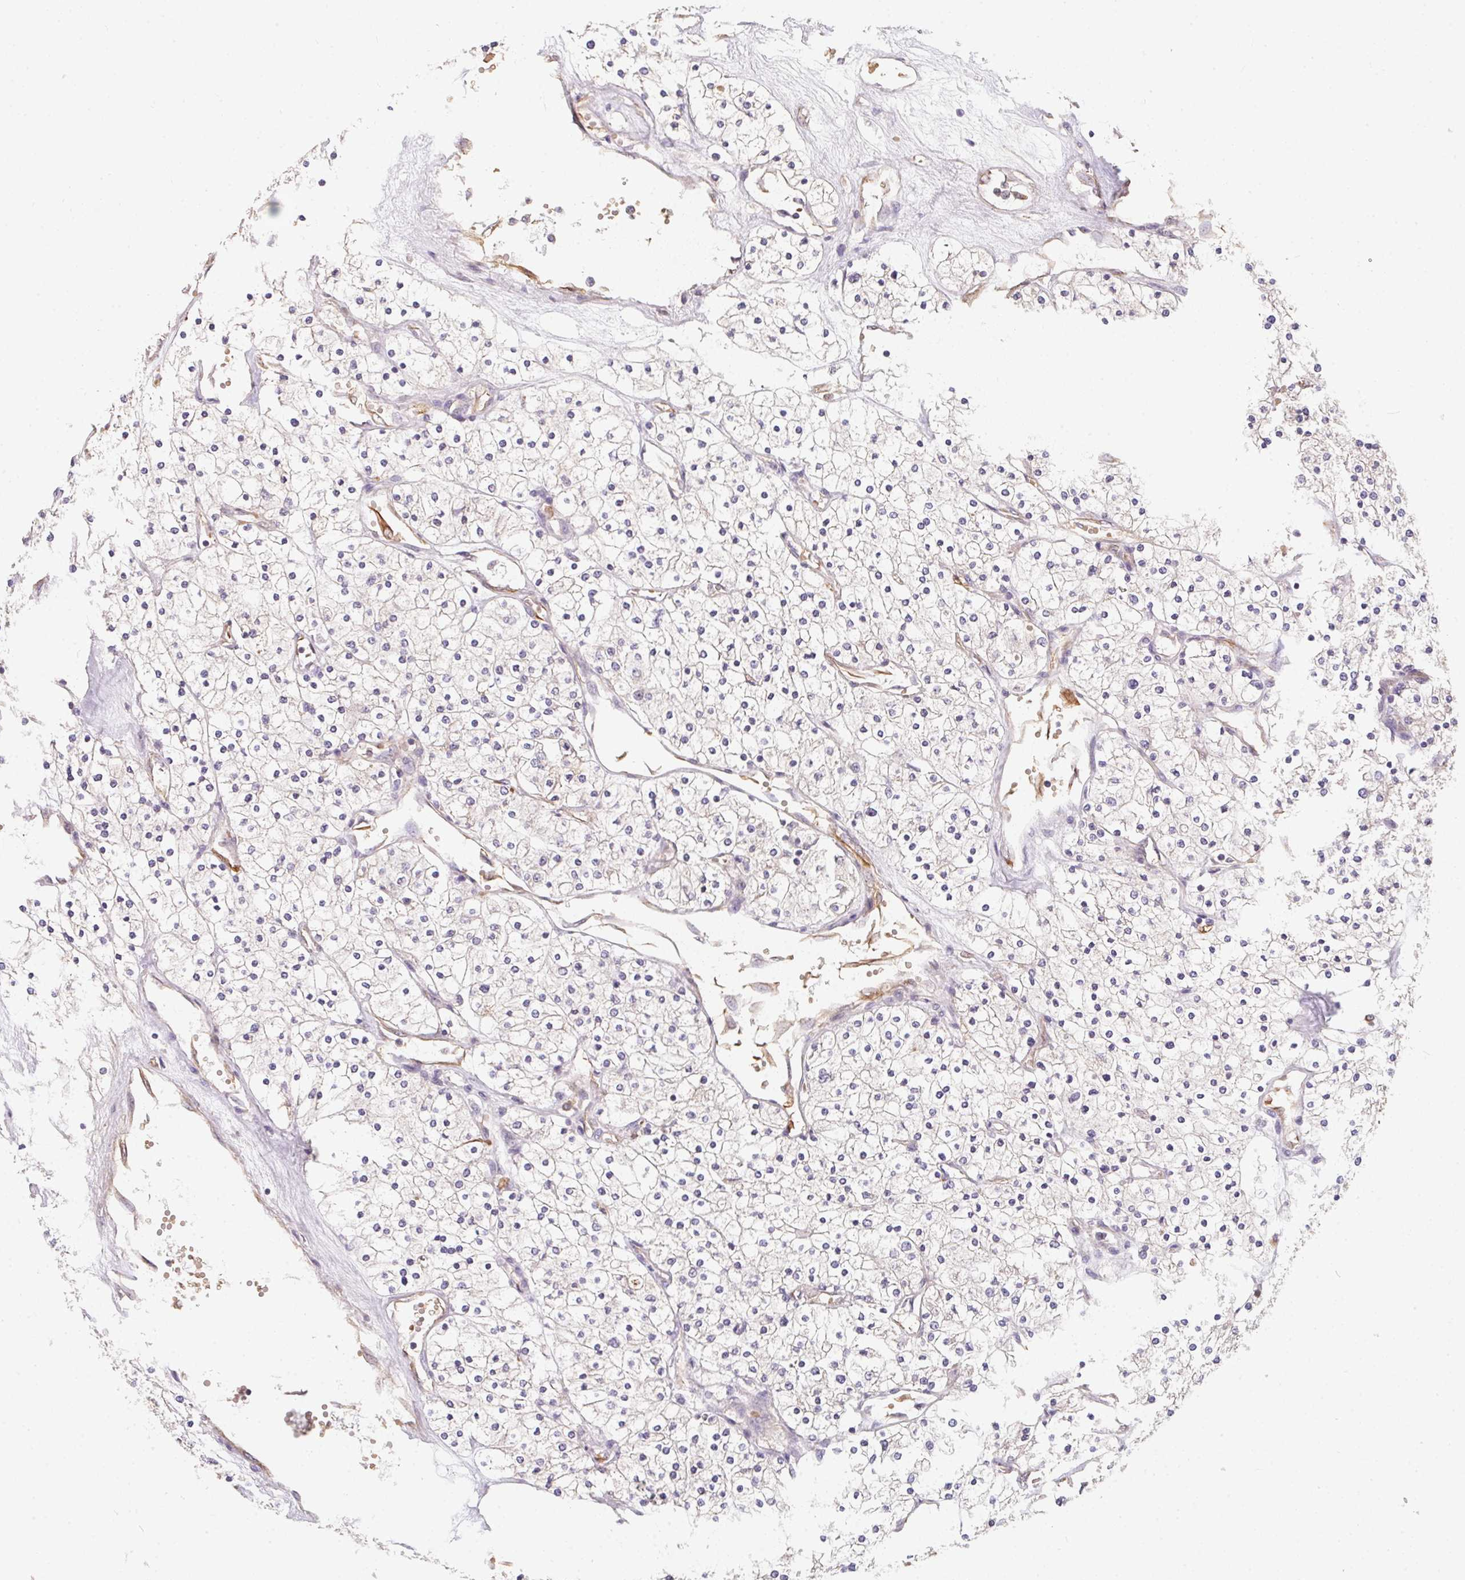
{"staining": {"intensity": "negative", "quantity": "none", "location": "none"}, "tissue": "renal cancer", "cell_type": "Tumor cells", "image_type": "cancer", "snomed": [{"axis": "morphology", "description": "Adenocarcinoma, NOS"}, {"axis": "topography", "description": "Kidney"}], "caption": "A histopathology image of human adenocarcinoma (renal) is negative for staining in tumor cells.", "gene": "TBKBP1", "patient": {"sex": "male", "age": 80}}